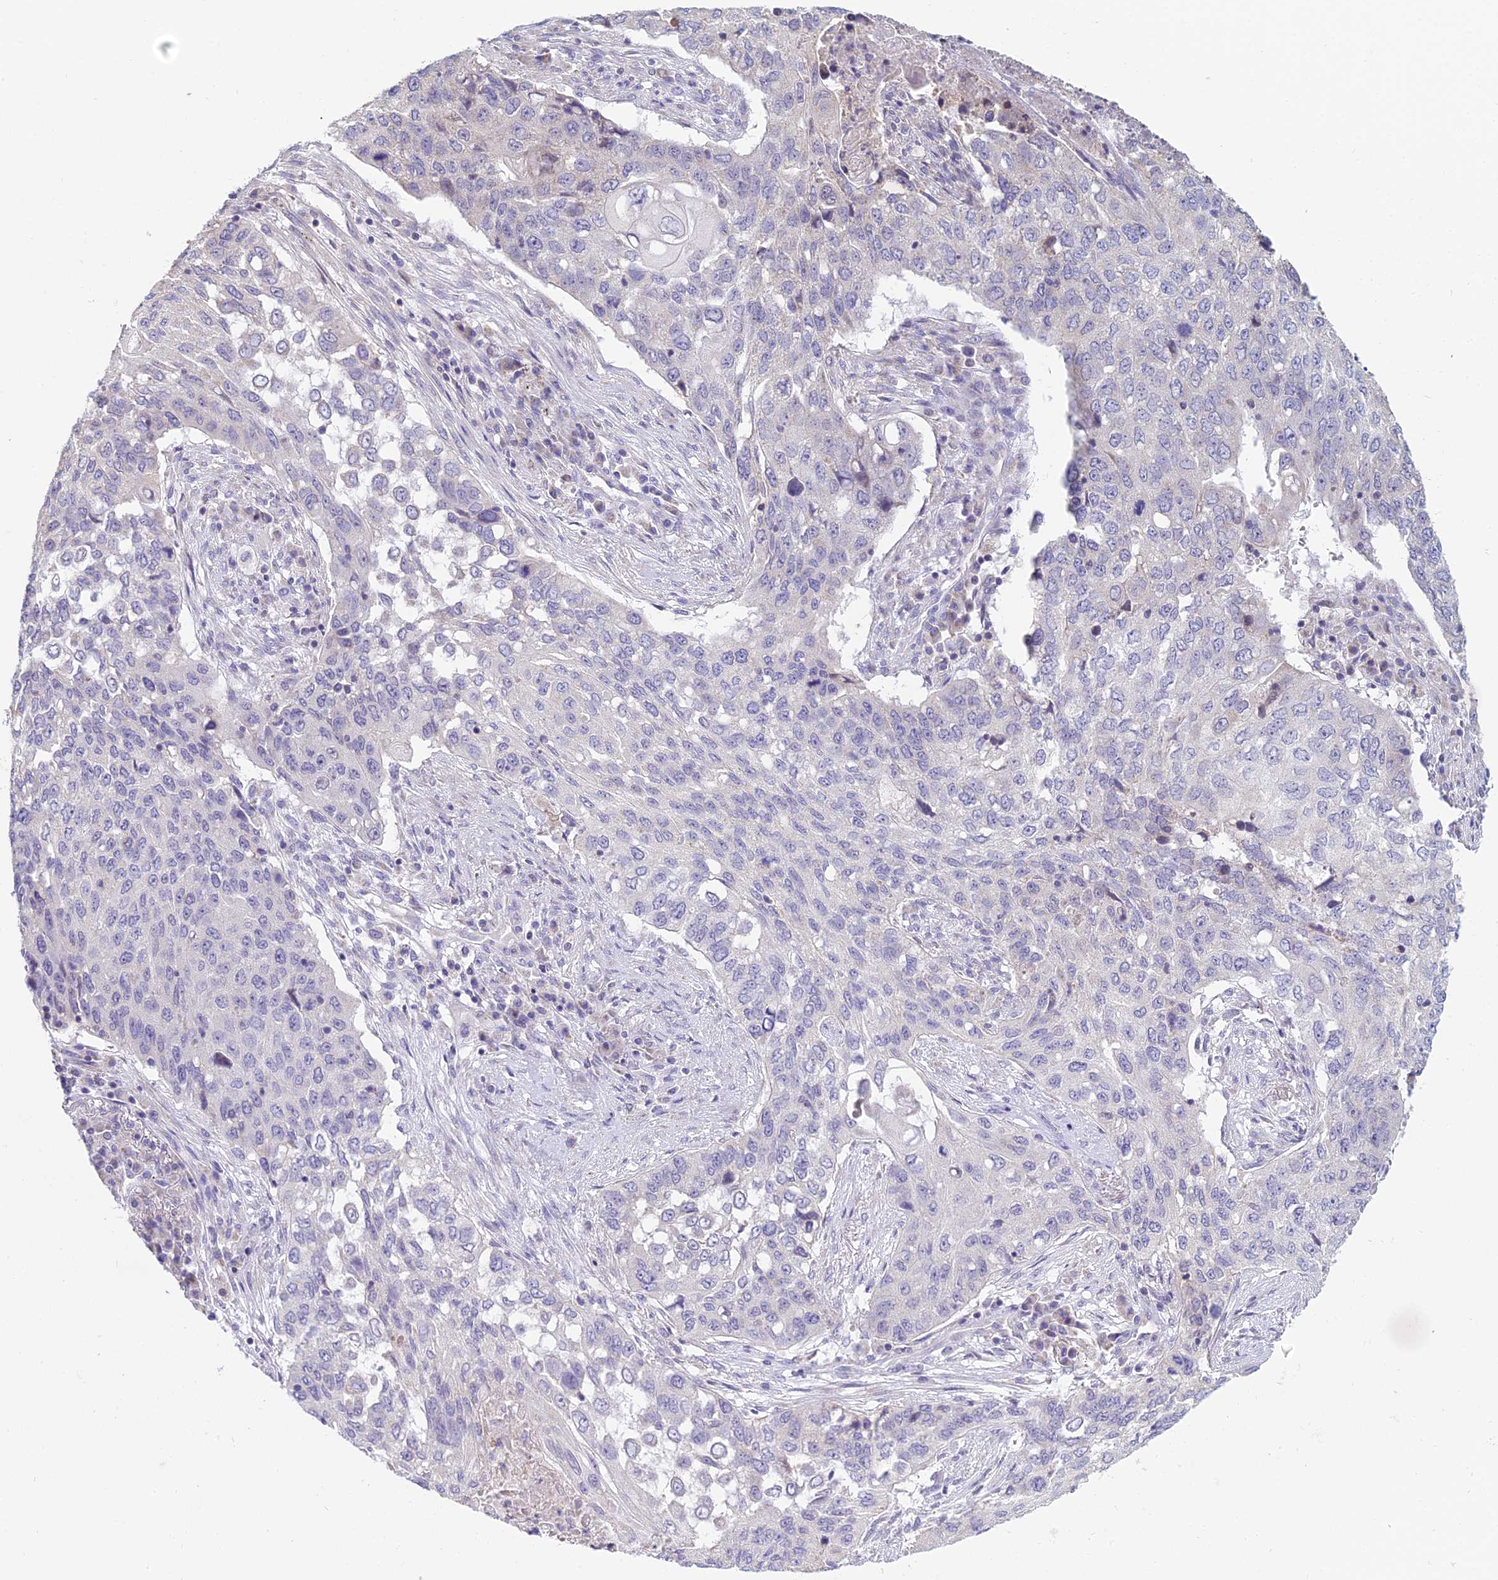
{"staining": {"intensity": "negative", "quantity": "none", "location": "none"}, "tissue": "lung cancer", "cell_type": "Tumor cells", "image_type": "cancer", "snomed": [{"axis": "morphology", "description": "Squamous cell carcinoma, NOS"}, {"axis": "topography", "description": "Lung"}], "caption": "A micrograph of lung squamous cell carcinoma stained for a protein exhibits no brown staining in tumor cells.", "gene": "CFAP206", "patient": {"sex": "female", "age": 63}}